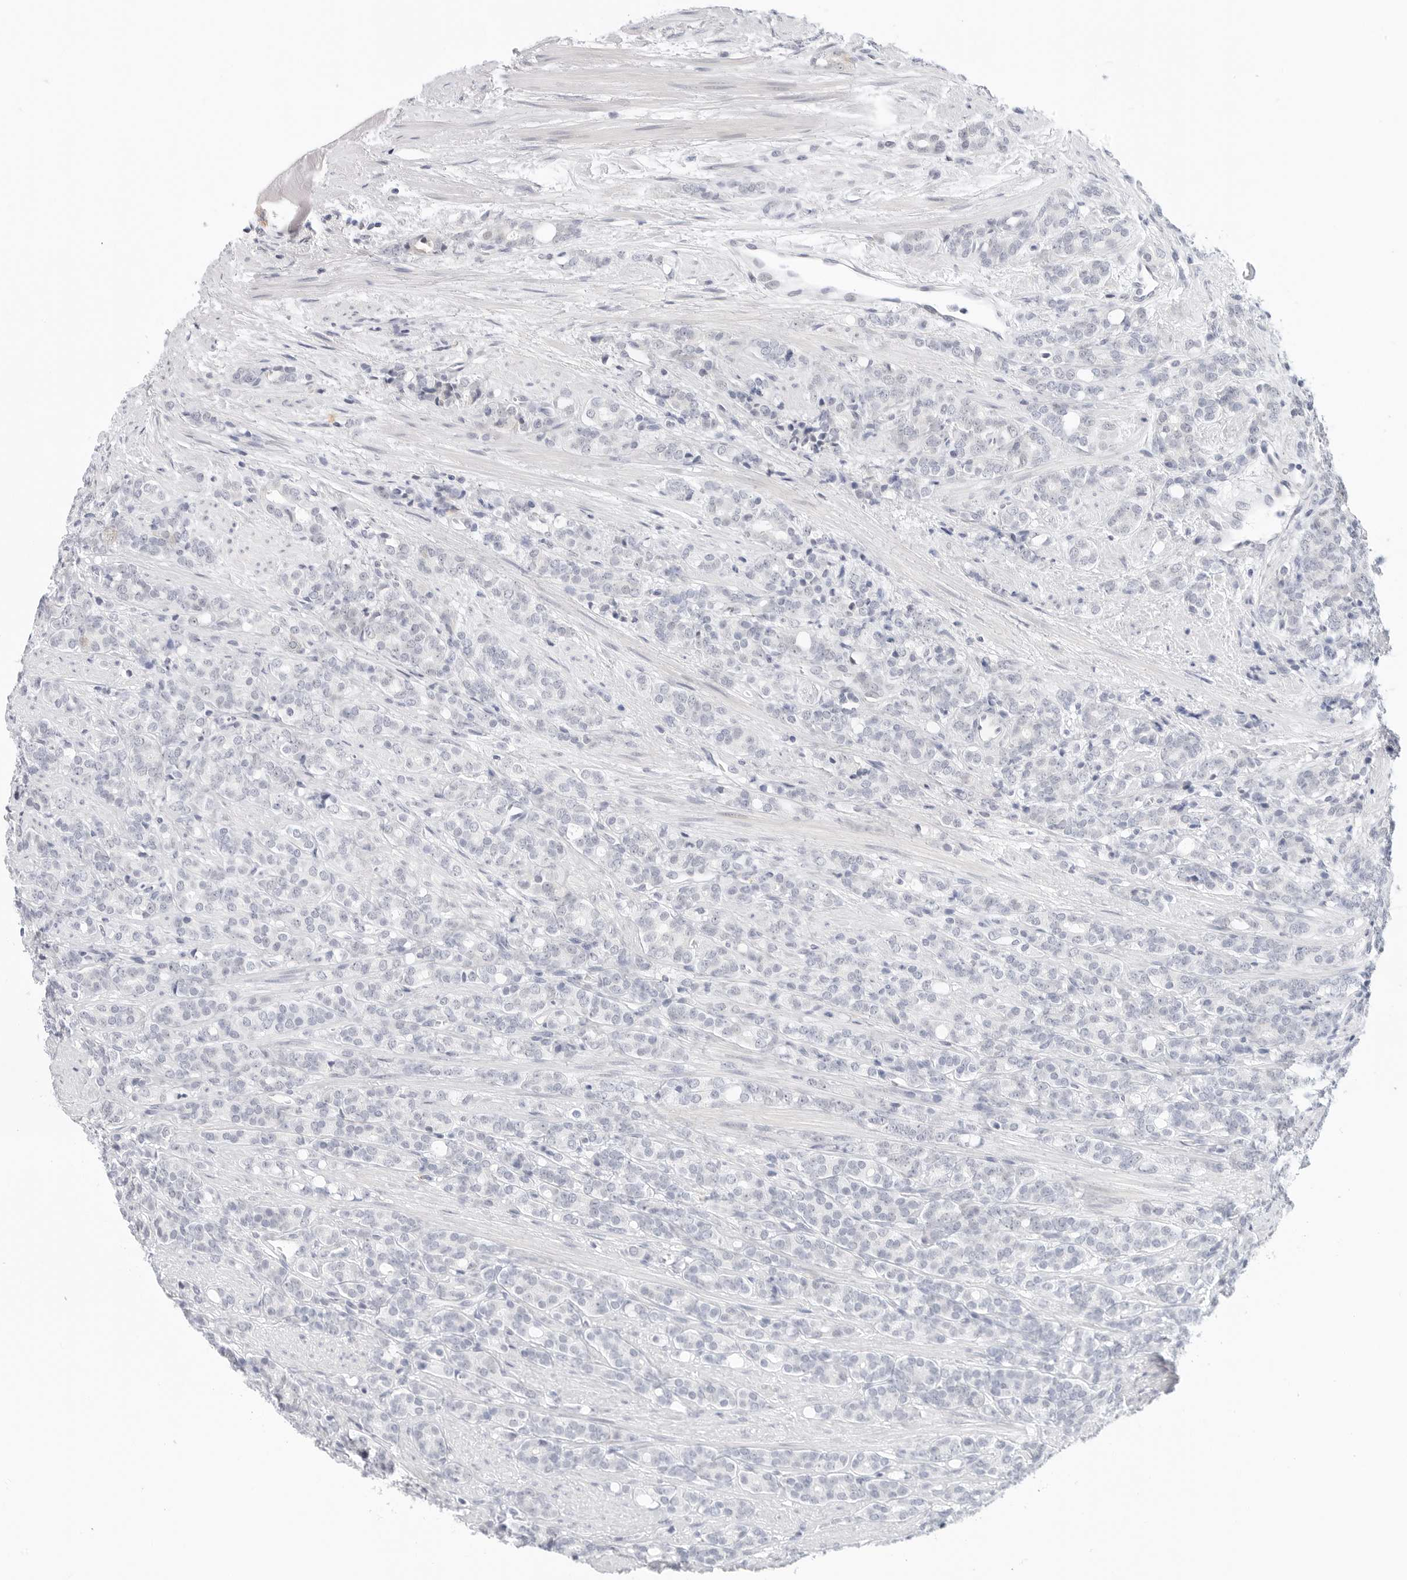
{"staining": {"intensity": "negative", "quantity": "none", "location": "none"}, "tissue": "prostate cancer", "cell_type": "Tumor cells", "image_type": "cancer", "snomed": [{"axis": "morphology", "description": "Adenocarcinoma, High grade"}, {"axis": "topography", "description": "Prostate"}], "caption": "This is a photomicrograph of immunohistochemistry staining of prostate cancer, which shows no expression in tumor cells.", "gene": "TSEN2", "patient": {"sex": "male", "age": 62}}